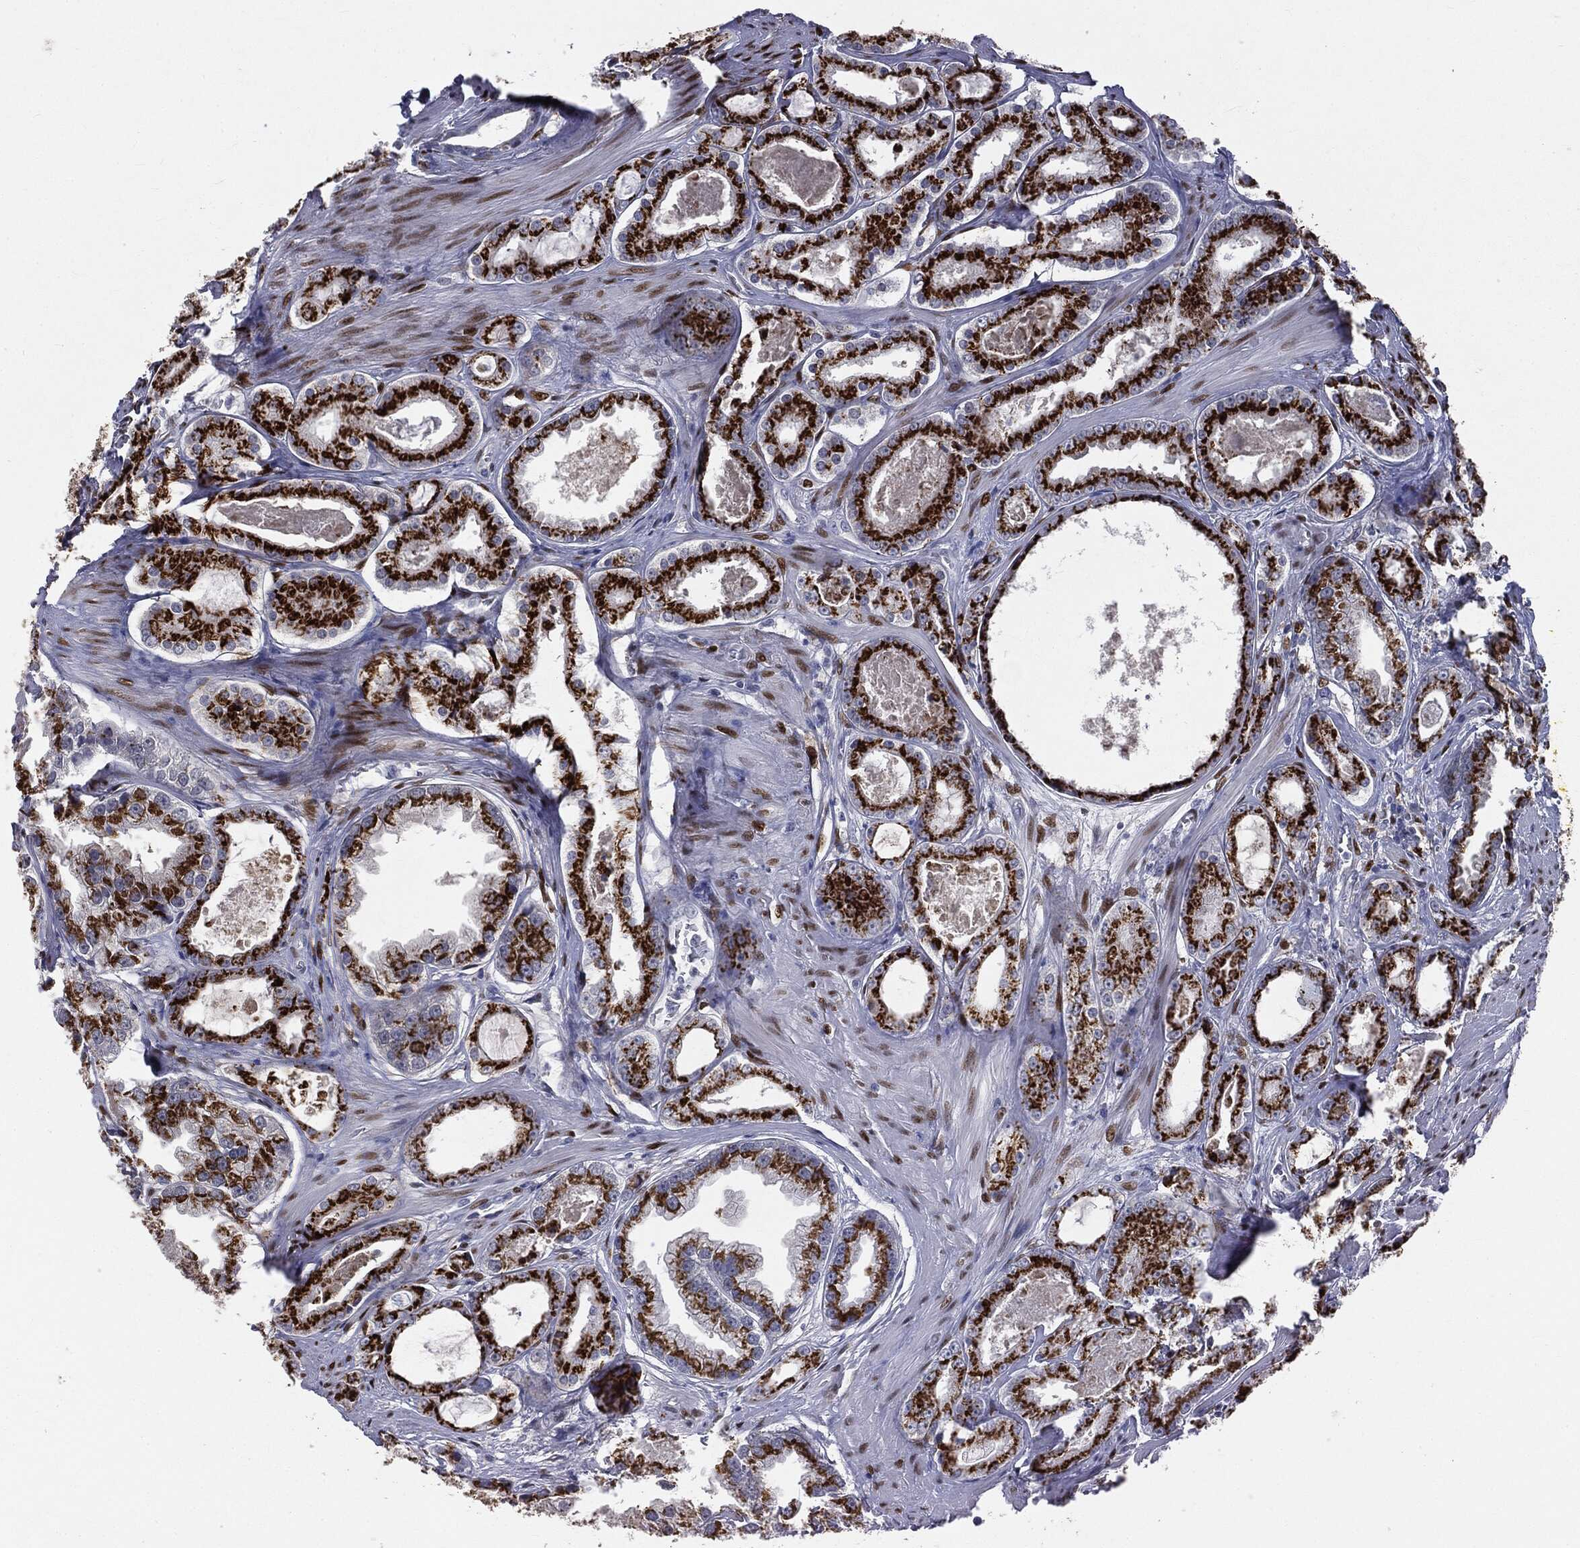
{"staining": {"intensity": "strong", "quantity": ">75%", "location": "cytoplasmic/membranous"}, "tissue": "prostate cancer", "cell_type": "Tumor cells", "image_type": "cancer", "snomed": [{"axis": "morphology", "description": "Adenocarcinoma, NOS"}, {"axis": "topography", "description": "Prostate"}], "caption": "Immunohistochemistry staining of prostate cancer (adenocarcinoma), which demonstrates high levels of strong cytoplasmic/membranous expression in about >75% of tumor cells indicating strong cytoplasmic/membranous protein staining. The staining was performed using DAB (3,3'-diaminobenzidine) (brown) for protein detection and nuclei were counterstained in hematoxylin (blue).", "gene": "CASD1", "patient": {"sex": "male", "age": 61}}